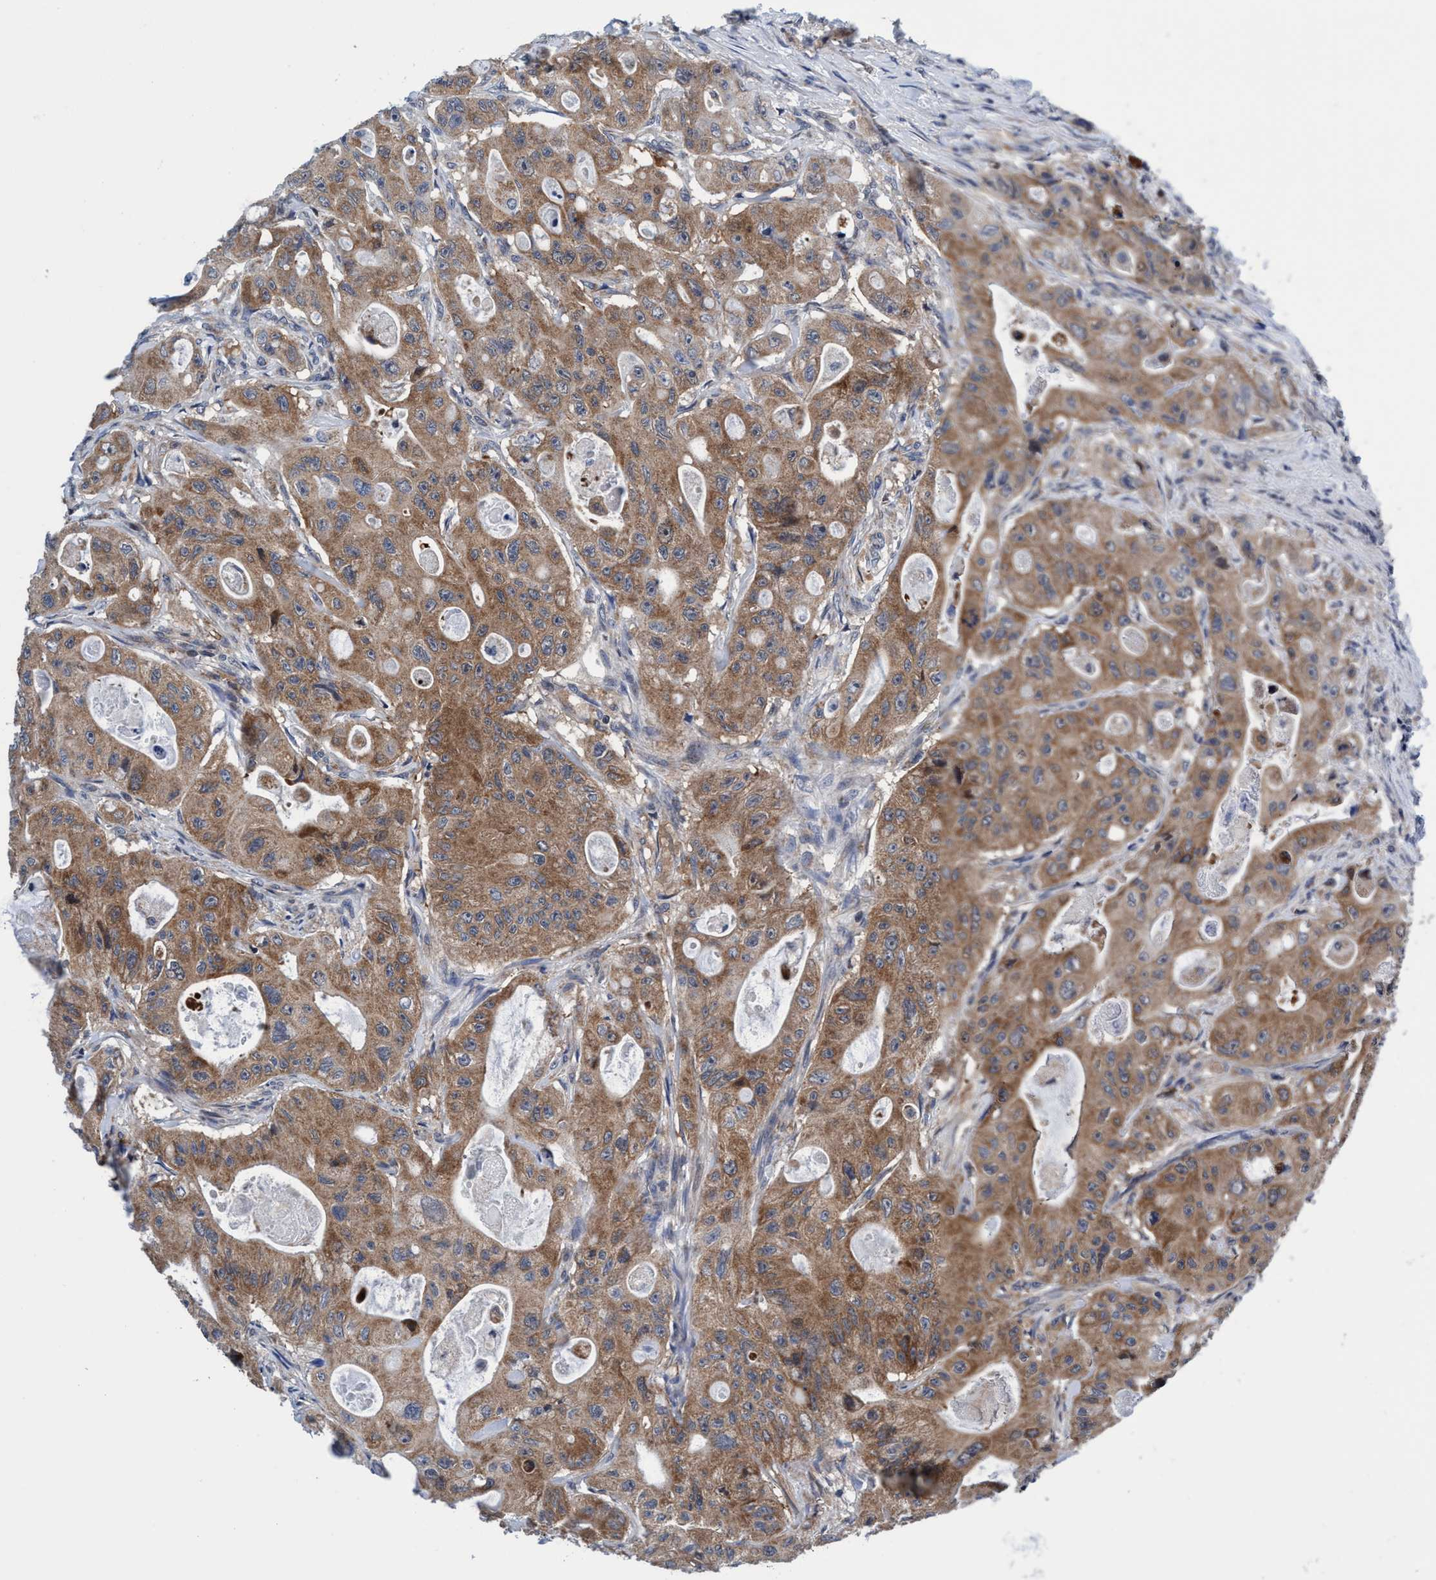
{"staining": {"intensity": "moderate", "quantity": ">75%", "location": "cytoplasmic/membranous"}, "tissue": "colorectal cancer", "cell_type": "Tumor cells", "image_type": "cancer", "snomed": [{"axis": "morphology", "description": "Adenocarcinoma, NOS"}, {"axis": "topography", "description": "Colon"}], "caption": "Immunohistochemical staining of colorectal adenocarcinoma demonstrates medium levels of moderate cytoplasmic/membranous protein staining in about >75% of tumor cells.", "gene": "AGAP2", "patient": {"sex": "female", "age": 46}}